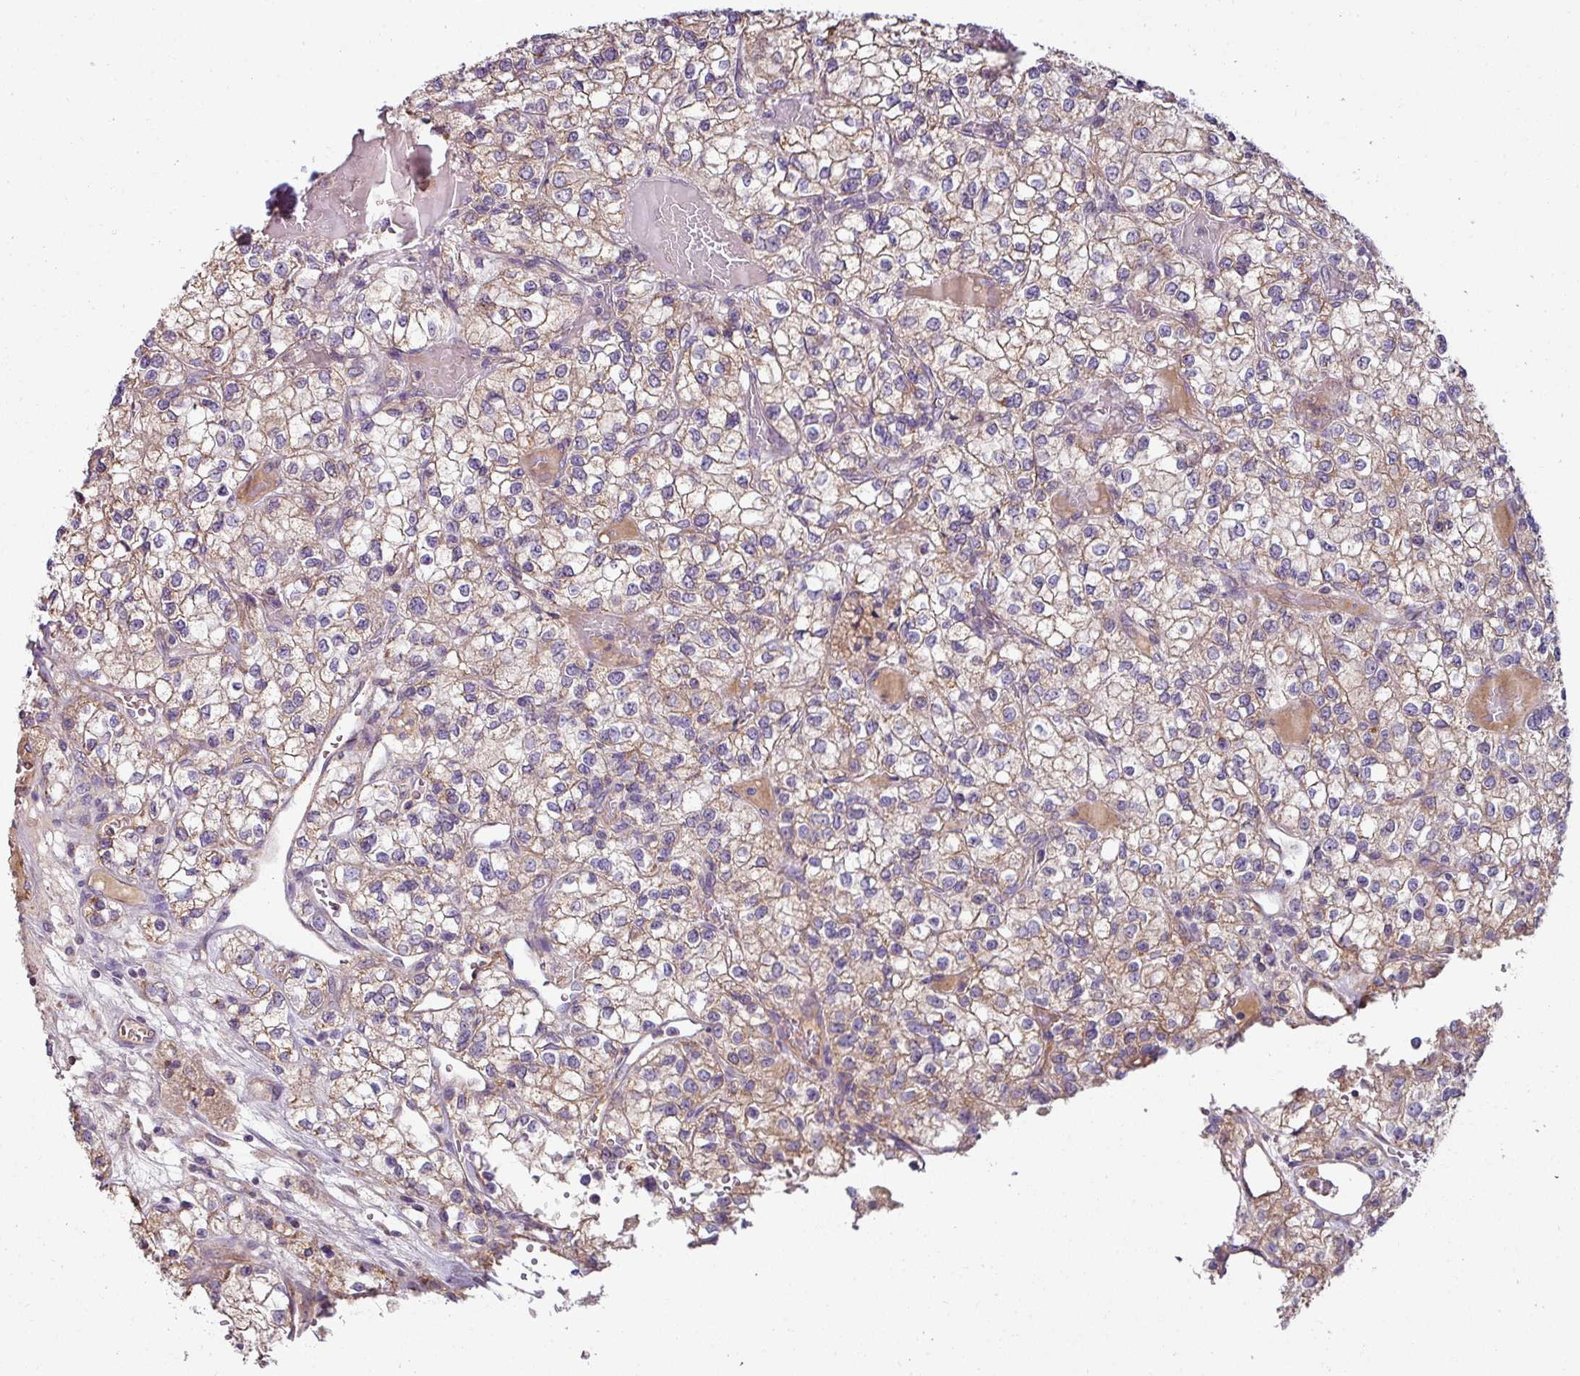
{"staining": {"intensity": "moderate", "quantity": ">75%", "location": "cytoplasmic/membranous"}, "tissue": "renal cancer", "cell_type": "Tumor cells", "image_type": "cancer", "snomed": [{"axis": "morphology", "description": "Adenocarcinoma, NOS"}, {"axis": "topography", "description": "Kidney"}], "caption": "The immunohistochemical stain highlights moderate cytoplasmic/membranous expression in tumor cells of adenocarcinoma (renal) tissue.", "gene": "LRRC9", "patient": {"sex": "male", "age": 80}}